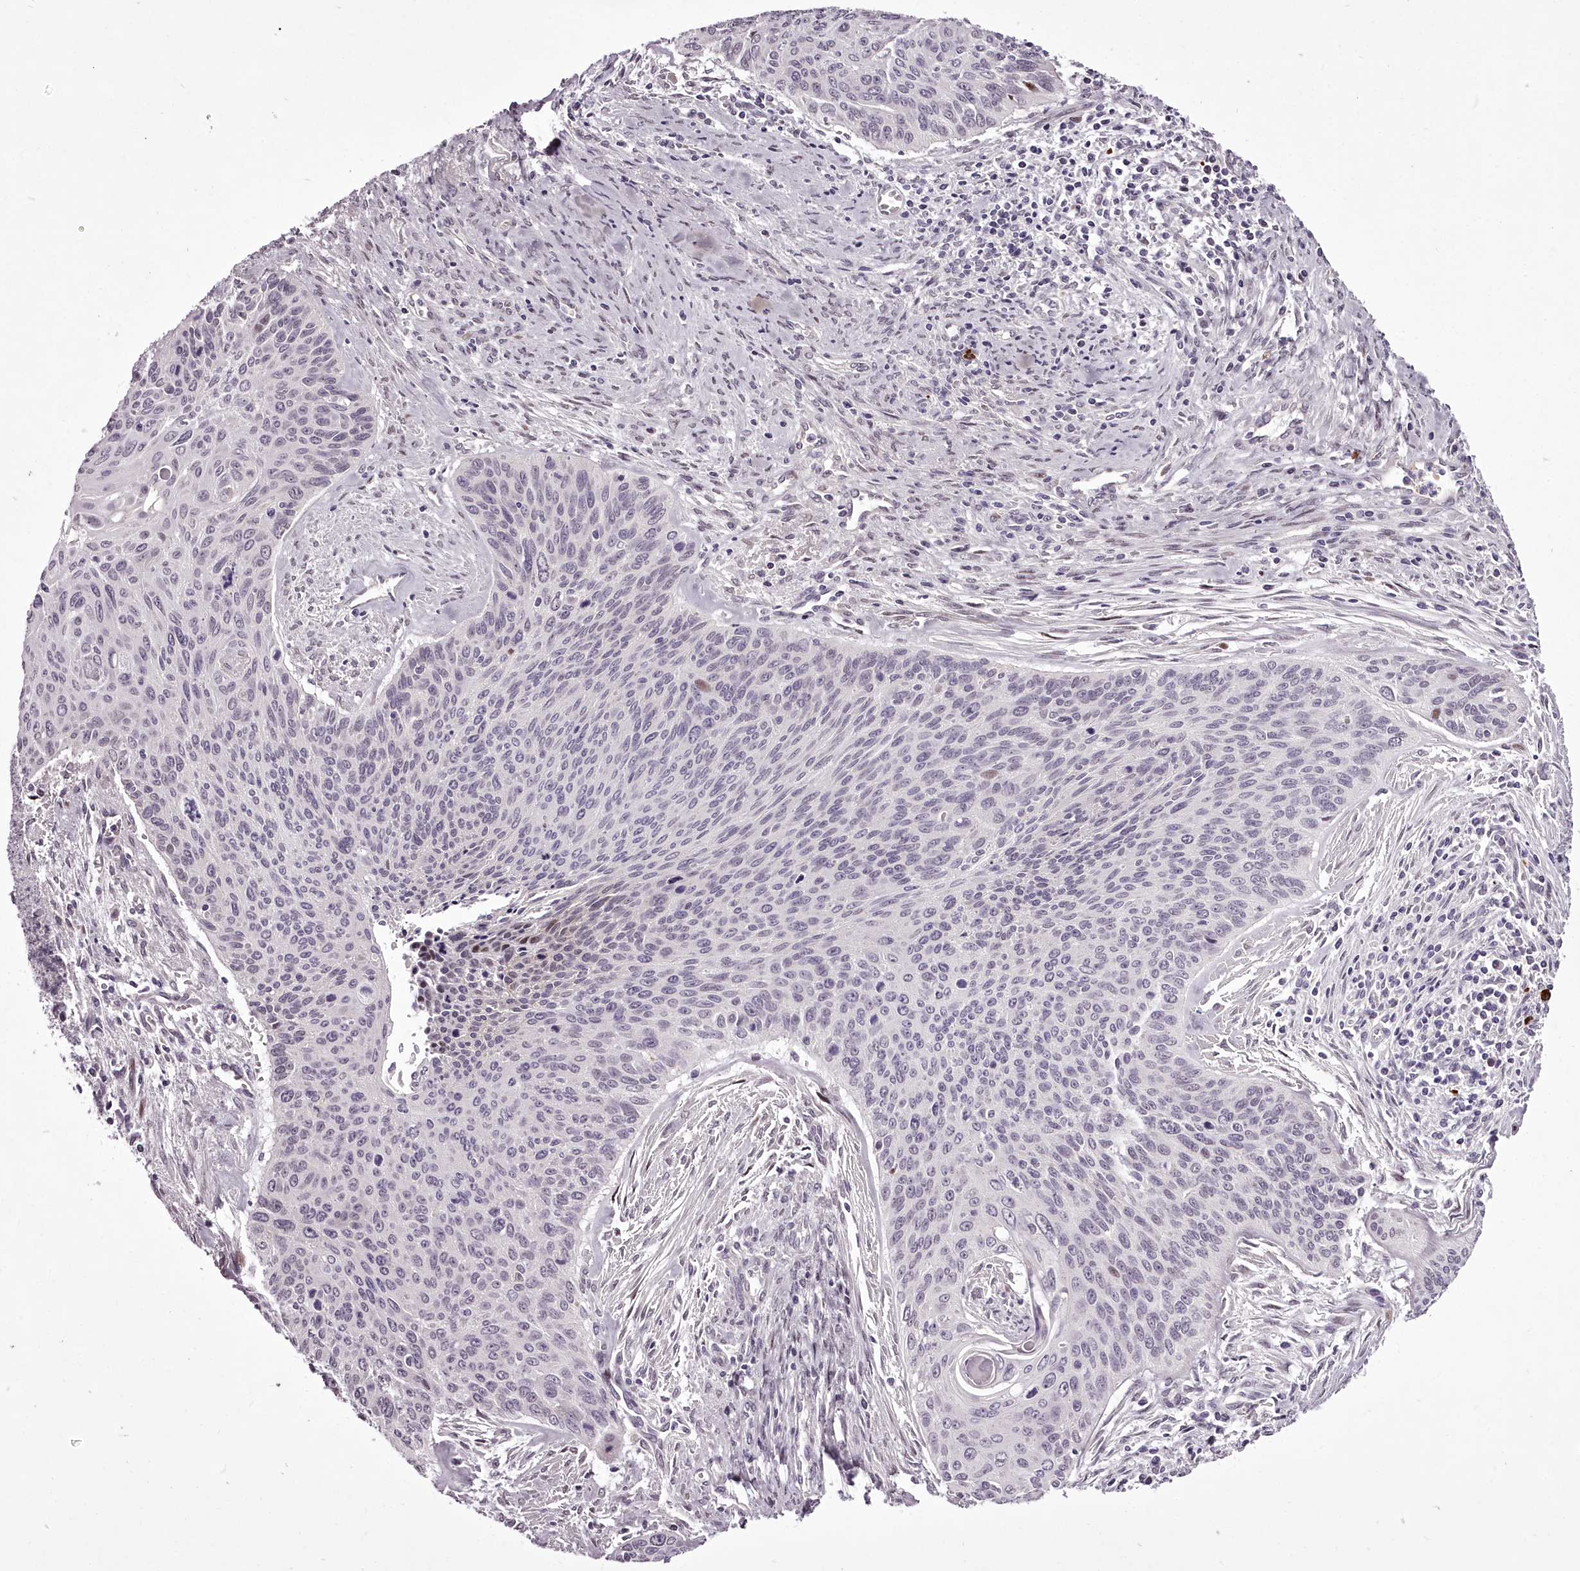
{"staining": {"intensity": "weak", "quantity": "<25%", "location": "nuclear"}, "tissue": "cervical cancer", "cell_type": "Tumor cells", "image_type": "cancer", "snomed": [{"axis": "morphology", "description": "Squamous cell carcinoma, NOS"}, {"axis": "topography", "description": "Cervix"}], "caption": "Tumor cells show no significant positivity in cervical cancer (squamous cell carcinoma).", "gene": "C1orf56", "patient": {"sex": "female", "age": 55}}